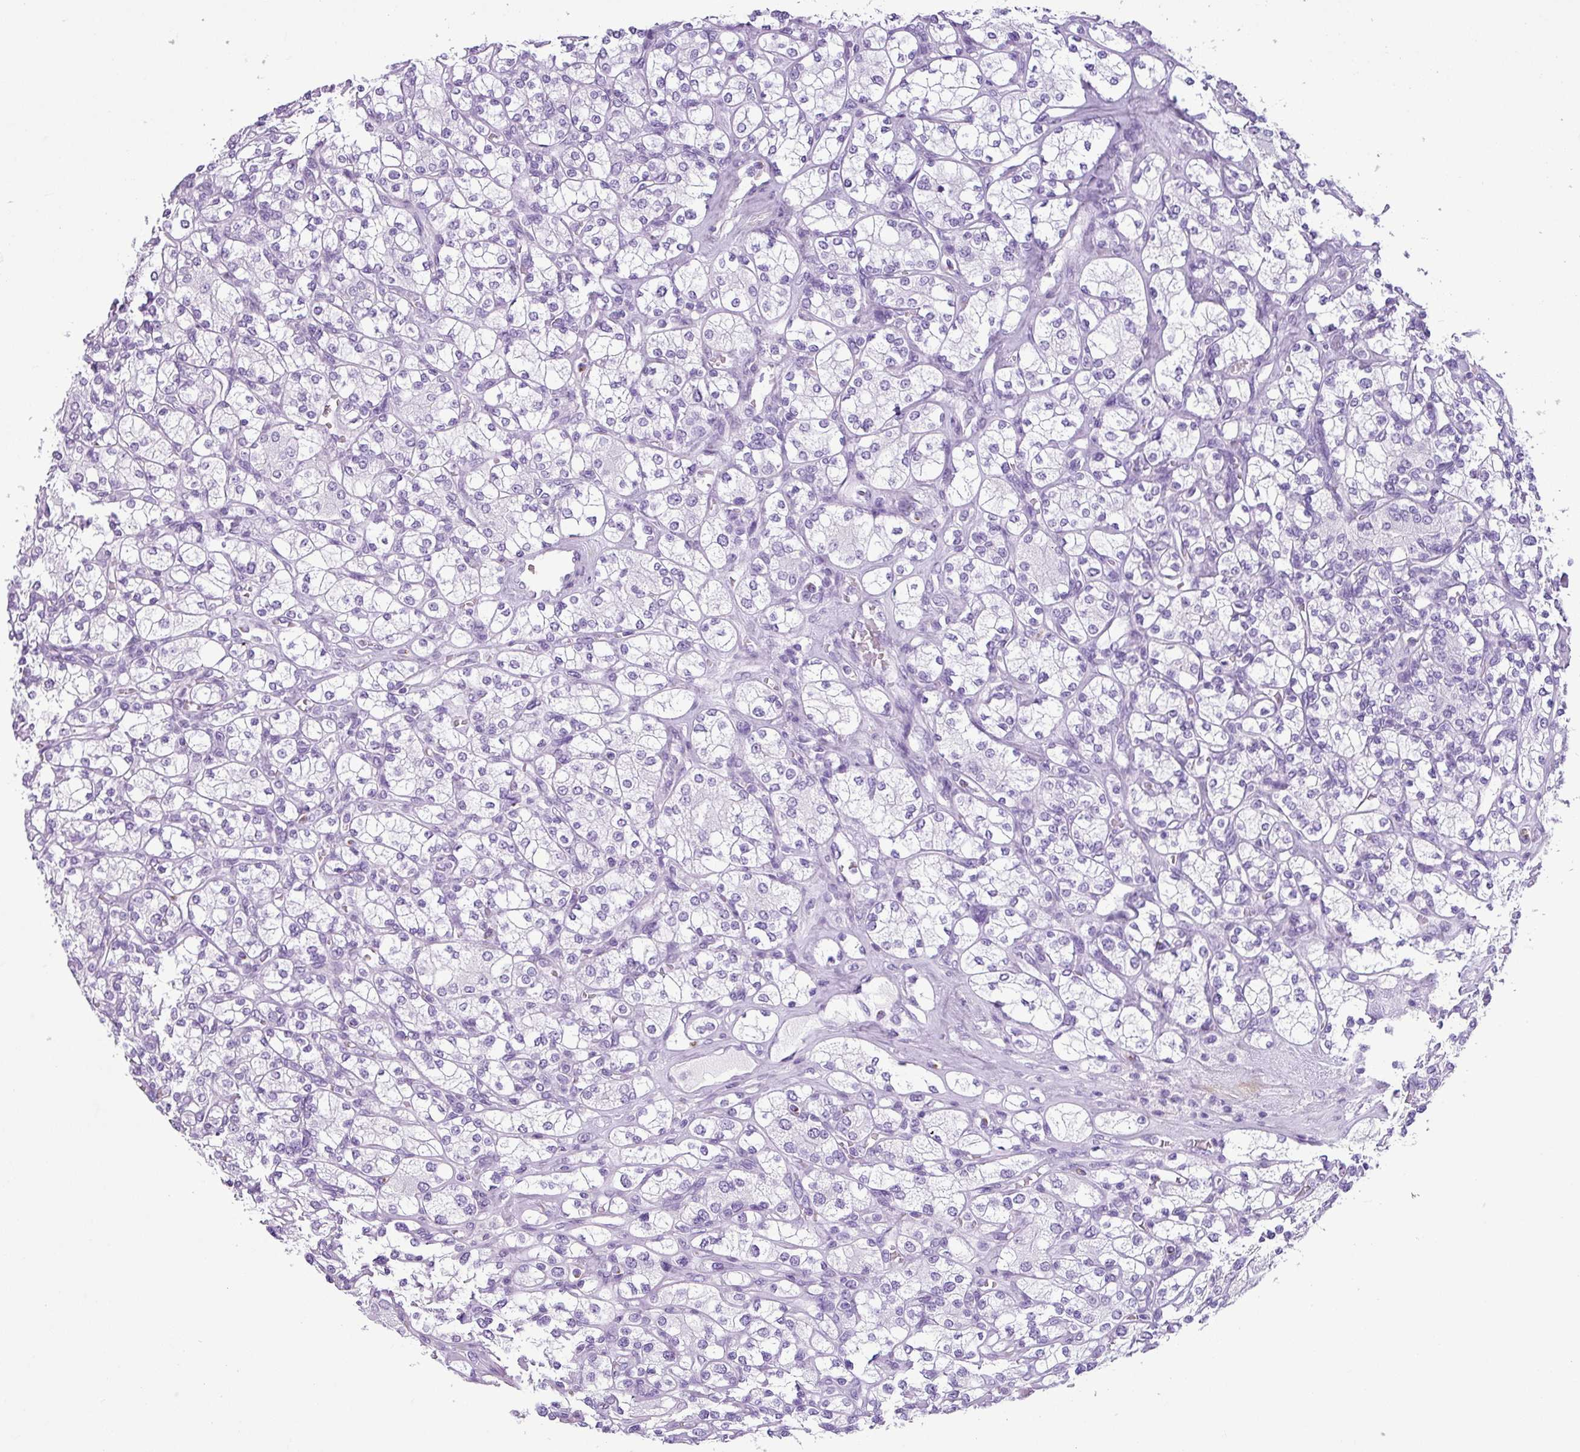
{"staining": {"intensity": "negative", "quantity": "none", "location": "none"}, "tissue": "renal cancer", "cell_type": "Tumor cells", "image_type": "cancer", "snomed": [{"axis": "morphology", "description": "Adenocarcinoma, NOS"}, {"axis": "topography", "description": "Kidney"}], "caption": "This is an immunohistochemistry (IHC) photomicrograph of renal adenocarcinoma. There is no expression in tumor cells.", "gene": "ZNF568", "patient": {"sex": "male", "age": 77}}